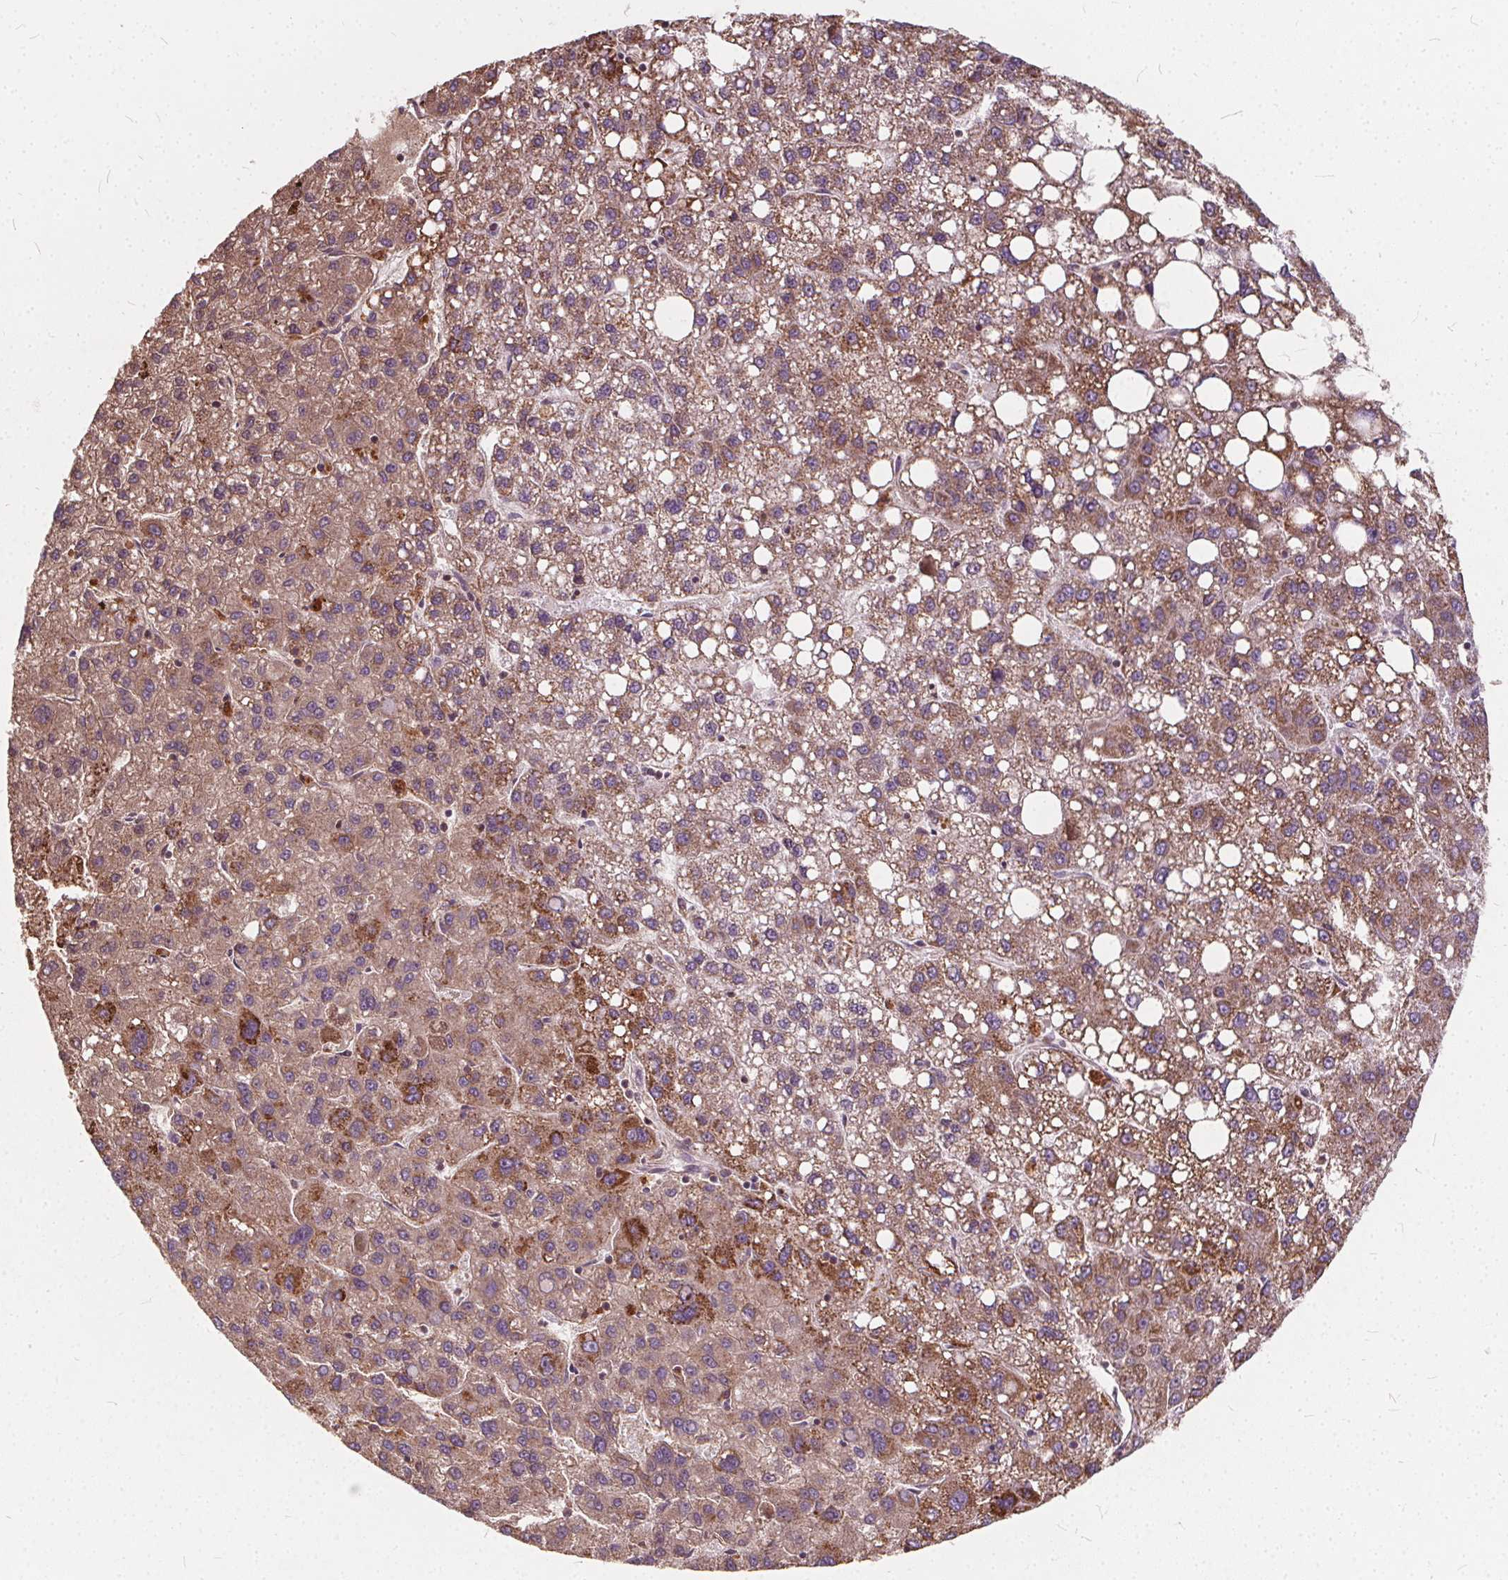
{"staining": {"intensity": "moderate", "quantity": ">75%", "location": "cytoplasmic/membranous"}, "tissue": "liver cancer", "cell_type": "Tumor cells", "image_type": "cancer", "snomed": [{"axis": "morphology", "description": "Carcinoma, Hepatocellular, NOS"}, {"axis": "topography", "description": "Liver"}], "caption": "Liver cancer (hepatocellular carcinoma) stained with a protein marker exhibits moderate staining in tumor cells.", "gene": "ORAI2", "patient": {"sex": "female", "age": 82}}